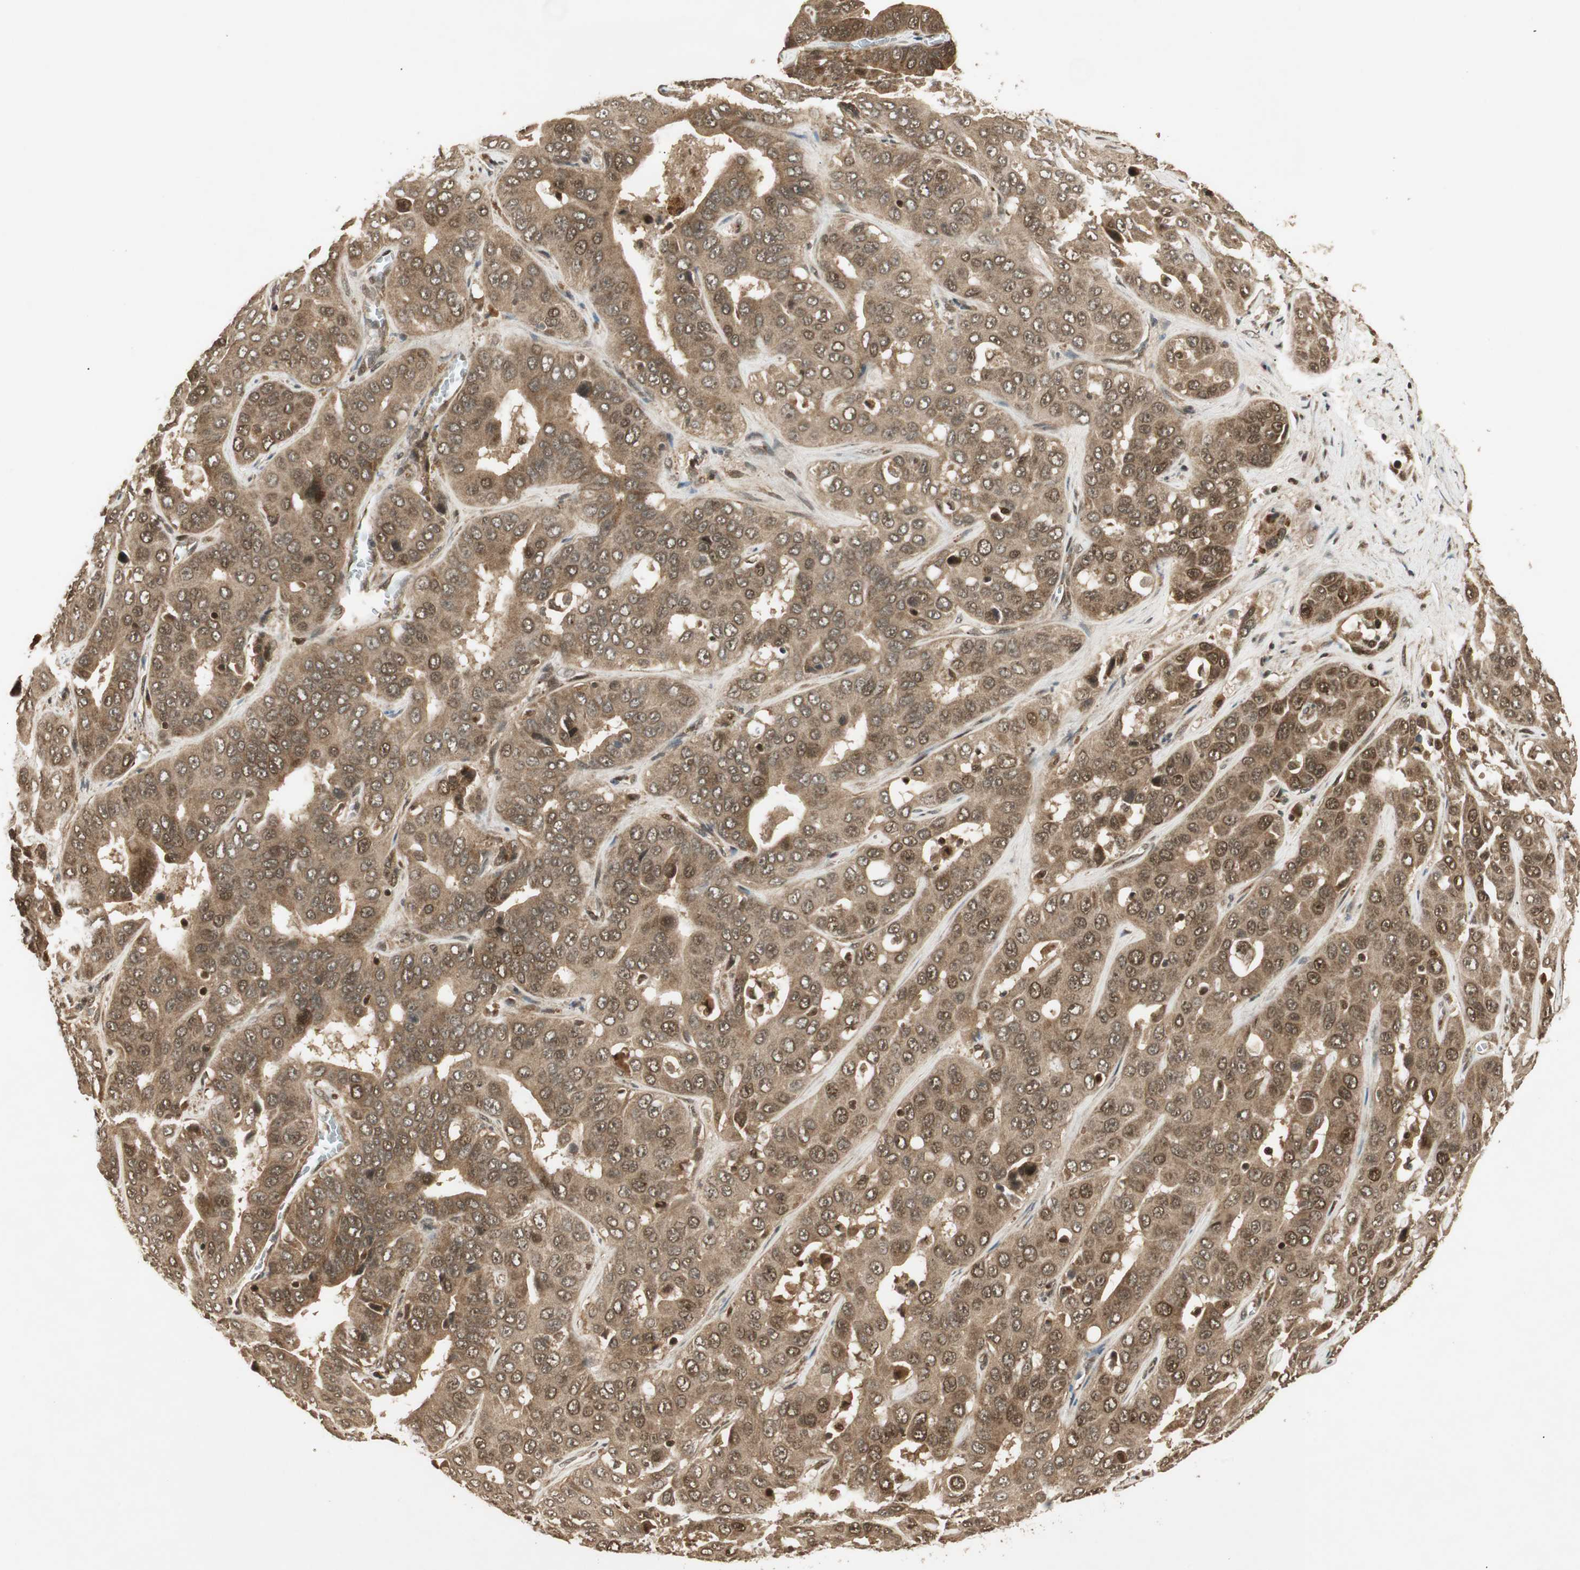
{"staining": {"intensity": "moderate", "quantity": ">75%", "location": "cytoplasmic/membranous,nuclear"}, "tissue": "liver cancer", "cell_type": "Tumor cells", "image_type": "cancer", "snomed": [{"axis": "morphology", "description": "Cholangiocarcinoma"}, {"axis": "topography", "description": "Liver"}], "caption": "Immunohistochemistry micrograph of human liver cancer stained for a protein (brown), which reveals medium levels of moderate cytoplasmic/membranous and nuclear staining in approximately >75% of tumor cells.", "gene": "RPA3", "patient": {"sex": "female", "age": 52}}